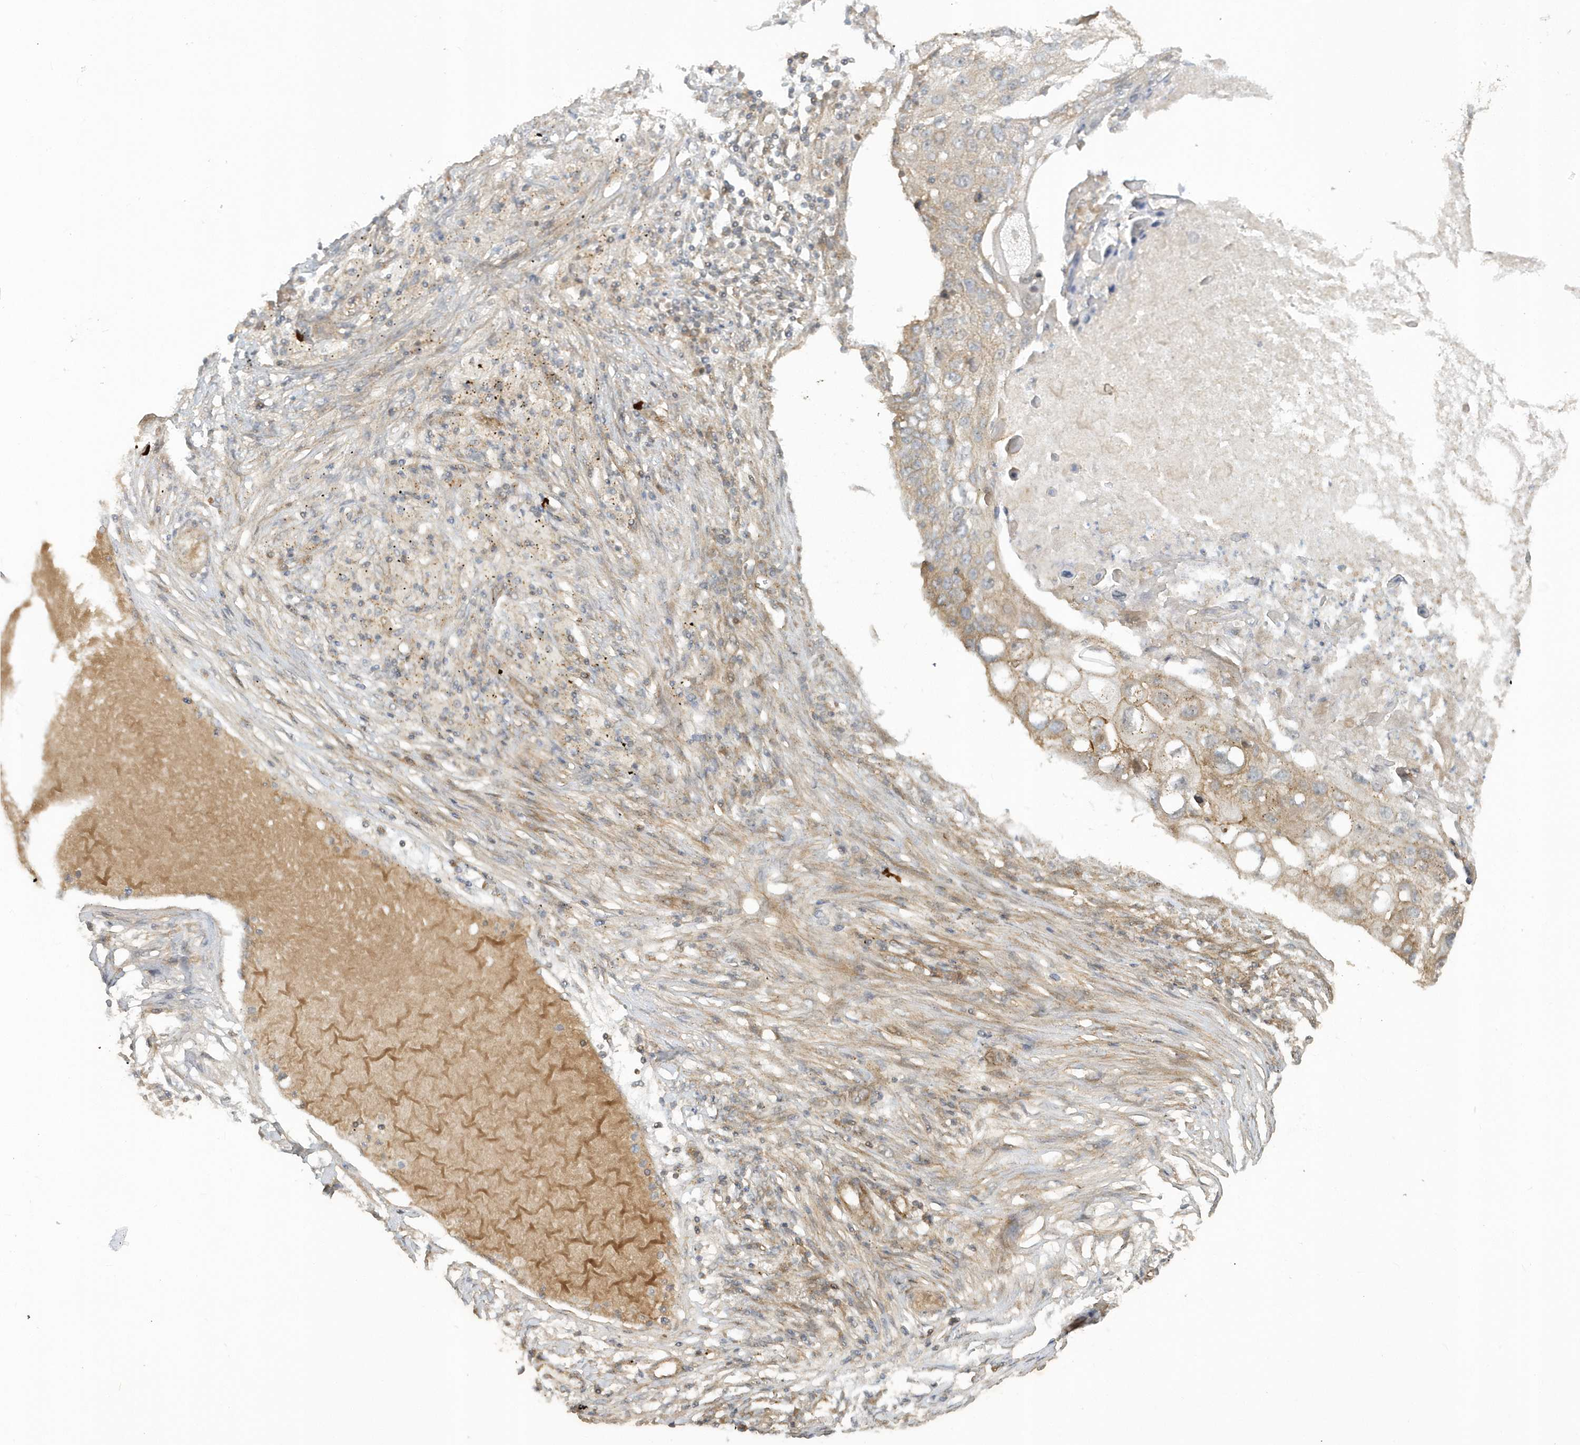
{"staining": {"intensity": "weak", "quantity": ">75%", "location": "cytoplasmic/membranous"}, "tissue": "lung cancer", "cell_type": "Tumor cells", "image_type": "cancer", "snomed": [{"axis": "morphology", "description": "Squamous cell carcinoma, NOS"}, {"axis": "topography", "description": "Lung"}], "caption": "Weak cytoplasmic/membranous expression is present in about >75% of tumor cells in lung cancer.", "gene": "STIM2", "patient": {"sex": "female", "age": 63}}